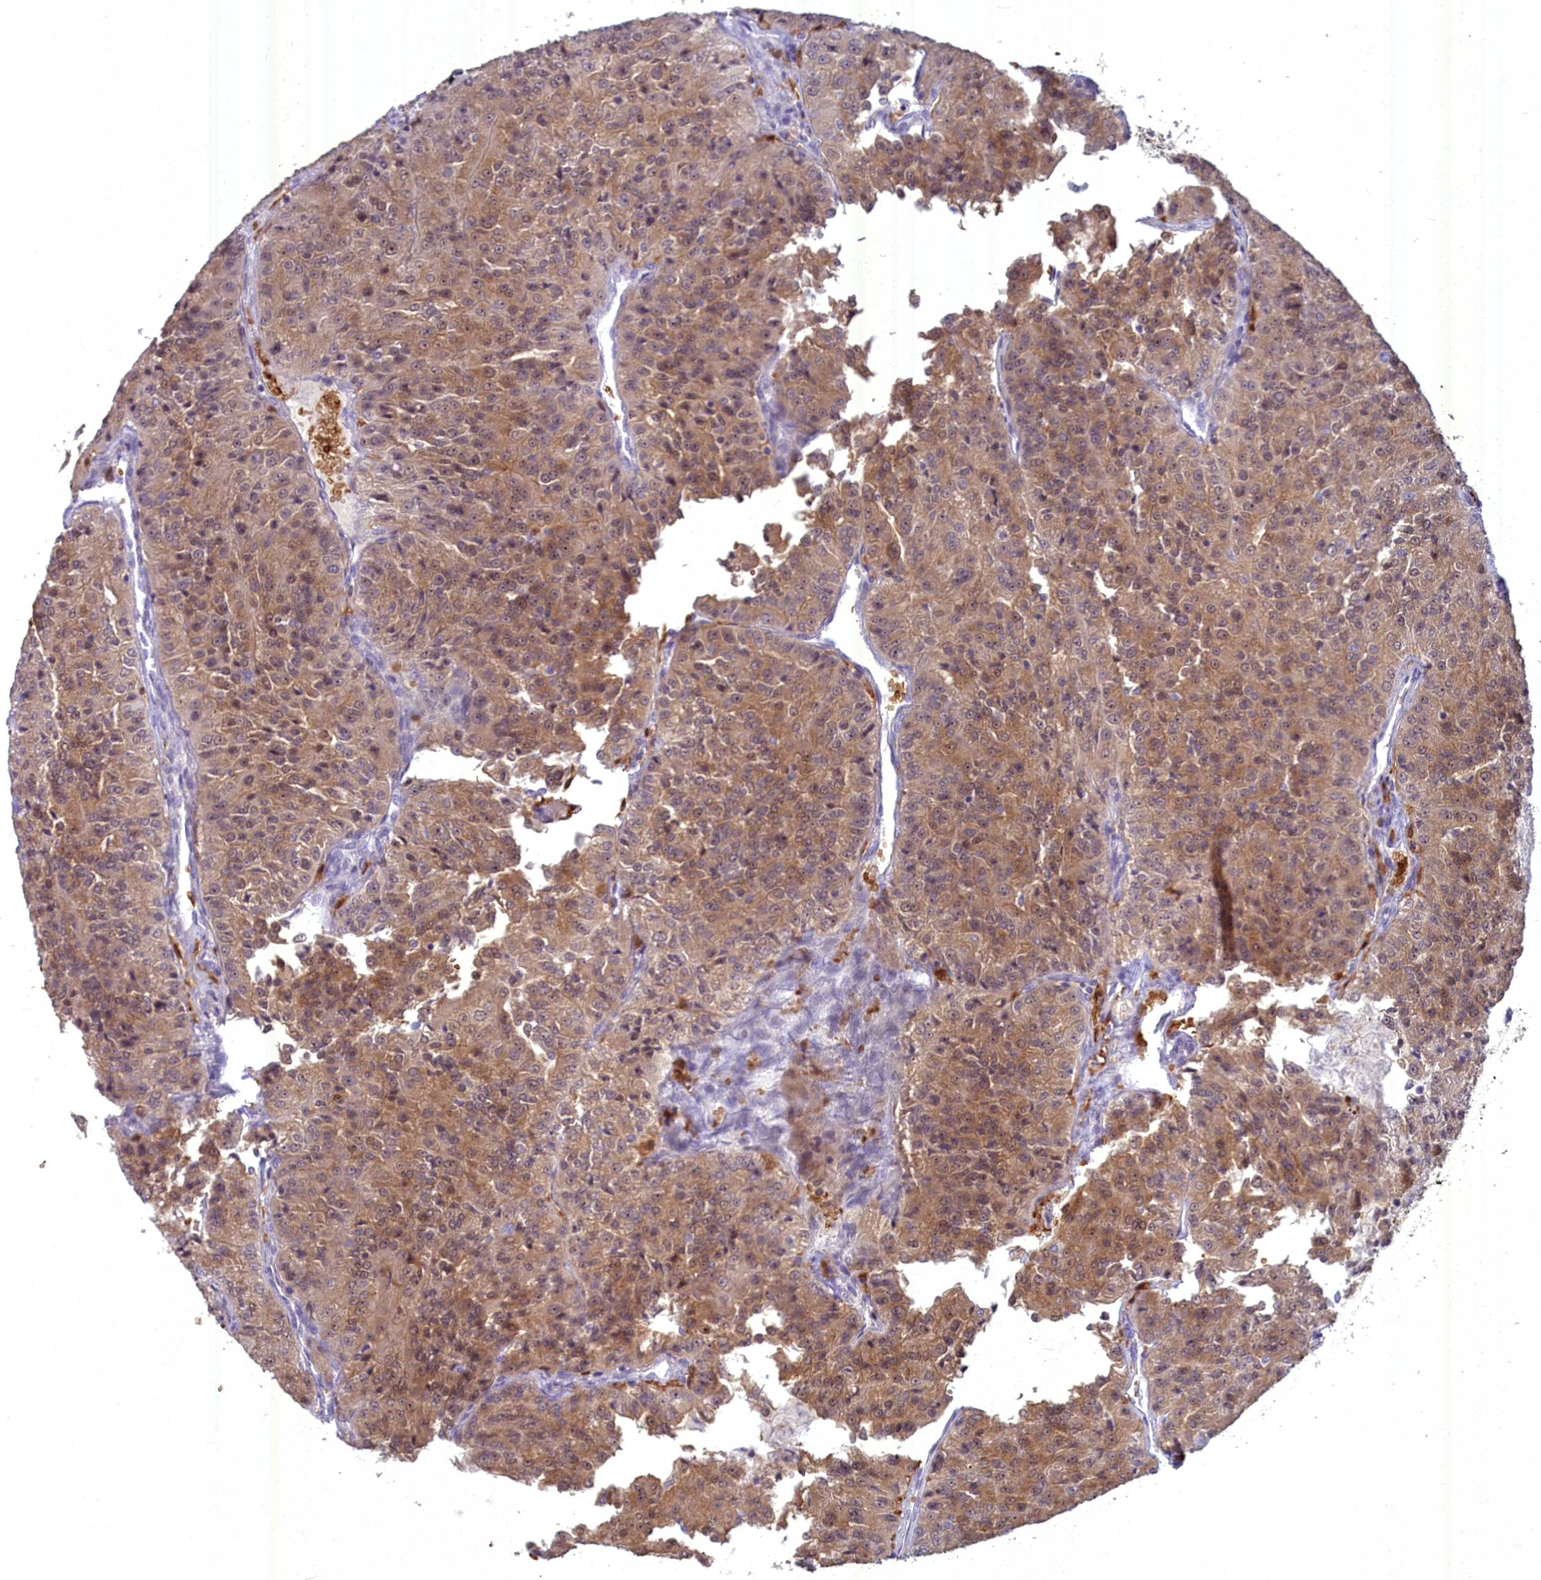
{"staining": {"intensity": "moderate", "quantity": ">75%", "location": "cytoplasmic/membranous"}, "tissue": "renal cancer", "cell_type": "Tumor cells", "image_type": "cancer", "snomed": [{"axis": "morphology", "description": "Adenocarcinoma, NOS"}, {"axis": "topography", "description": "Kidney"}], "caption": "Immunohistochemical staining of renal cancer (adenocarcinoma) demonstrates medium levels of moderate cytoplasmic/membranous protein staining in approximately >75% of tumor cells.", "gene": "BLVRB", "patient": {"sex": "female", "age": 63}}